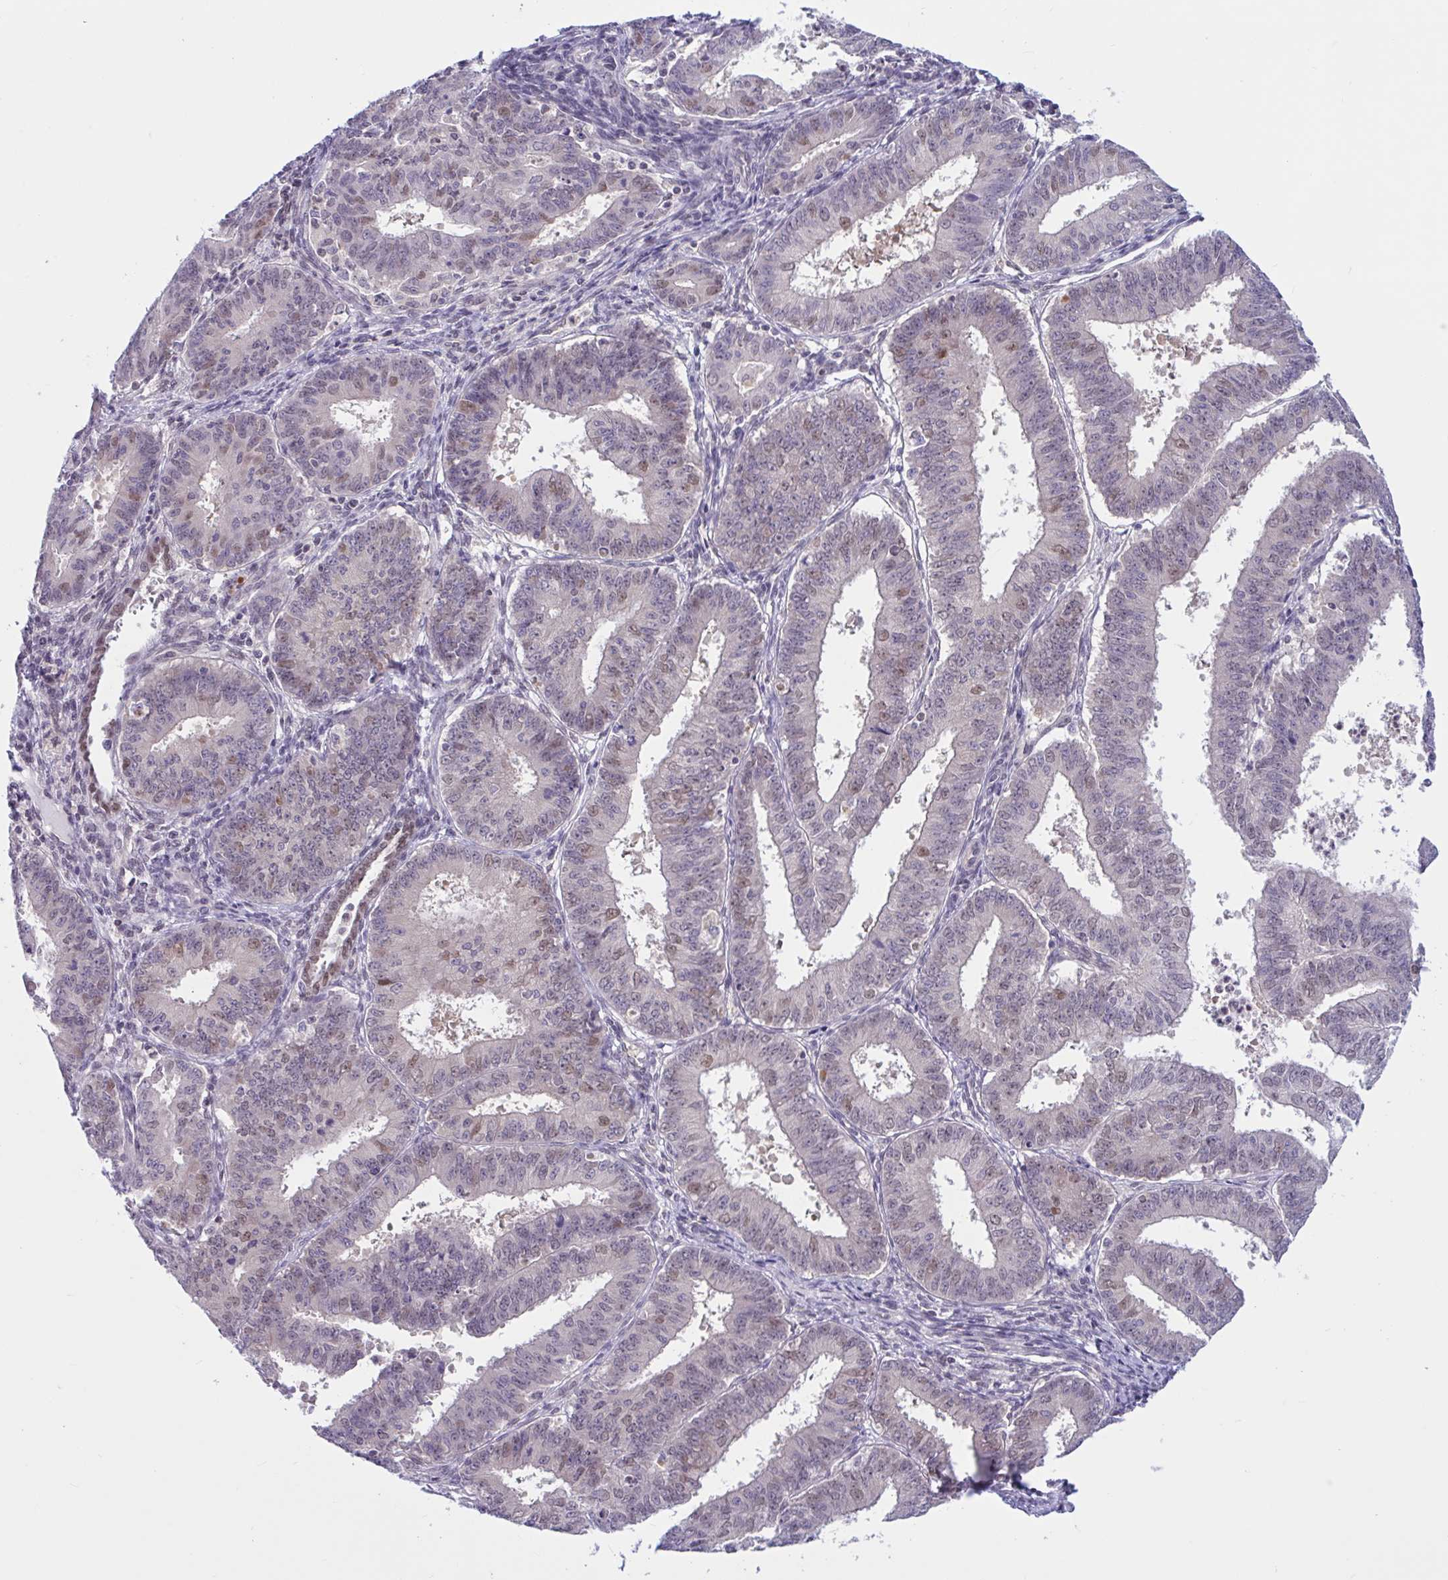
{"staining": {"intensity": "weak", "quantity": "<25%", "location": "nuclear"}, "tissue": "endometrial cancer", "cell_type": "Tumor cells", "image_type": "cancer", "snomed": [{"axis": "morphology", "description": "Adenocarcinoma, NOS"}, {"axis": "topography", "description": "Endometrium"}], "caption": "Immunohistochemical staining of human endometrial cancer (adenocarcinoma) demonstrates no significant positivity in tumor cells.", "gene": "TSN", "patient": {"sex": "female", "age": 73}}